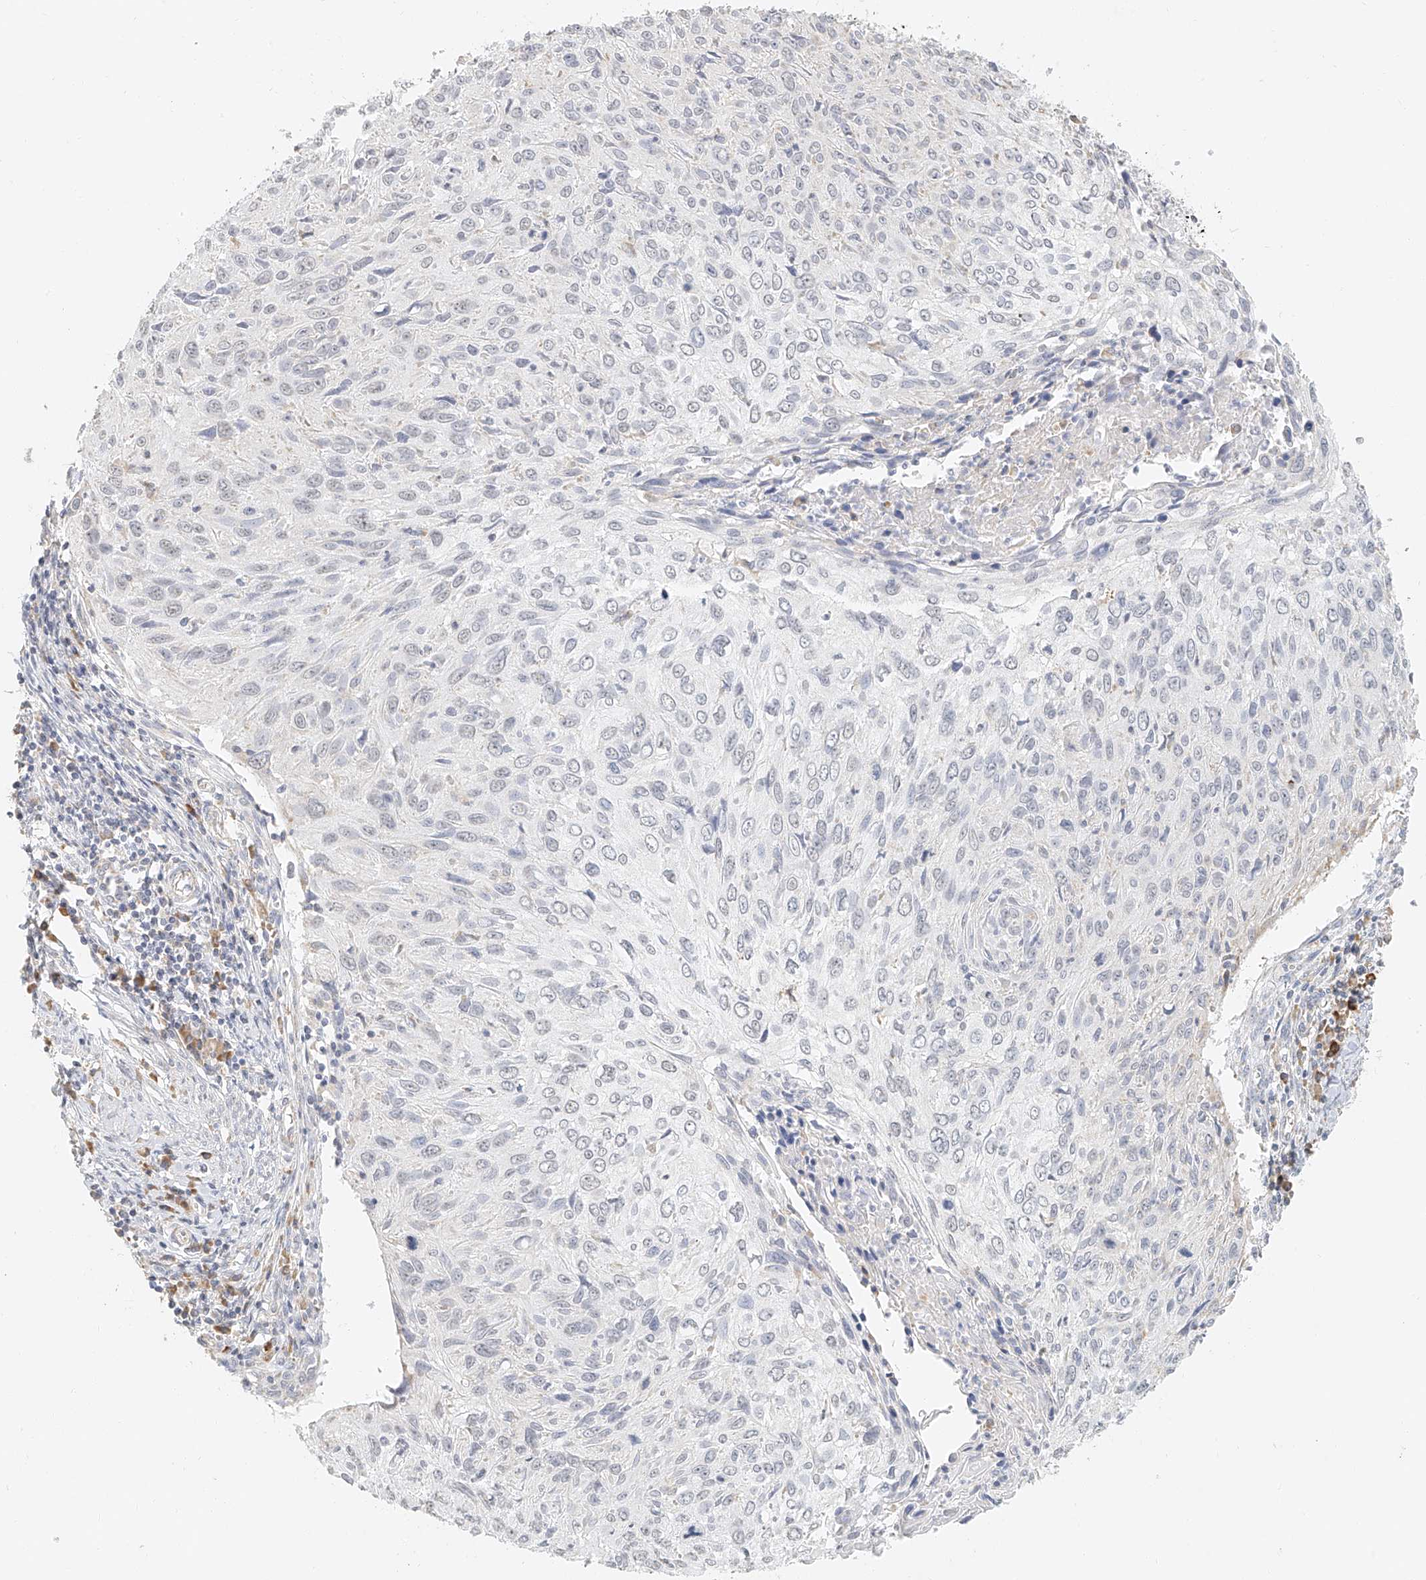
{"staining": {"intensity": "negative", "quantity": "none", "location": "none"}, "tissue": "cervical cancer", "cell_type": "Tumor cells", "image_type": "cancer", "snomed": [{"axis": "morphology", "description": "Squamous cell carcinoma, NOS"}, {"axis": "topography", "description": "Cervix"}], "caption": "The immunohistochemistry micrograph has no significant expression in tumor cells of squamous cell carcinoma (cervical) tissue.", "gene": "CXorf58", "patient": {"sex": "female", "age": 51}}